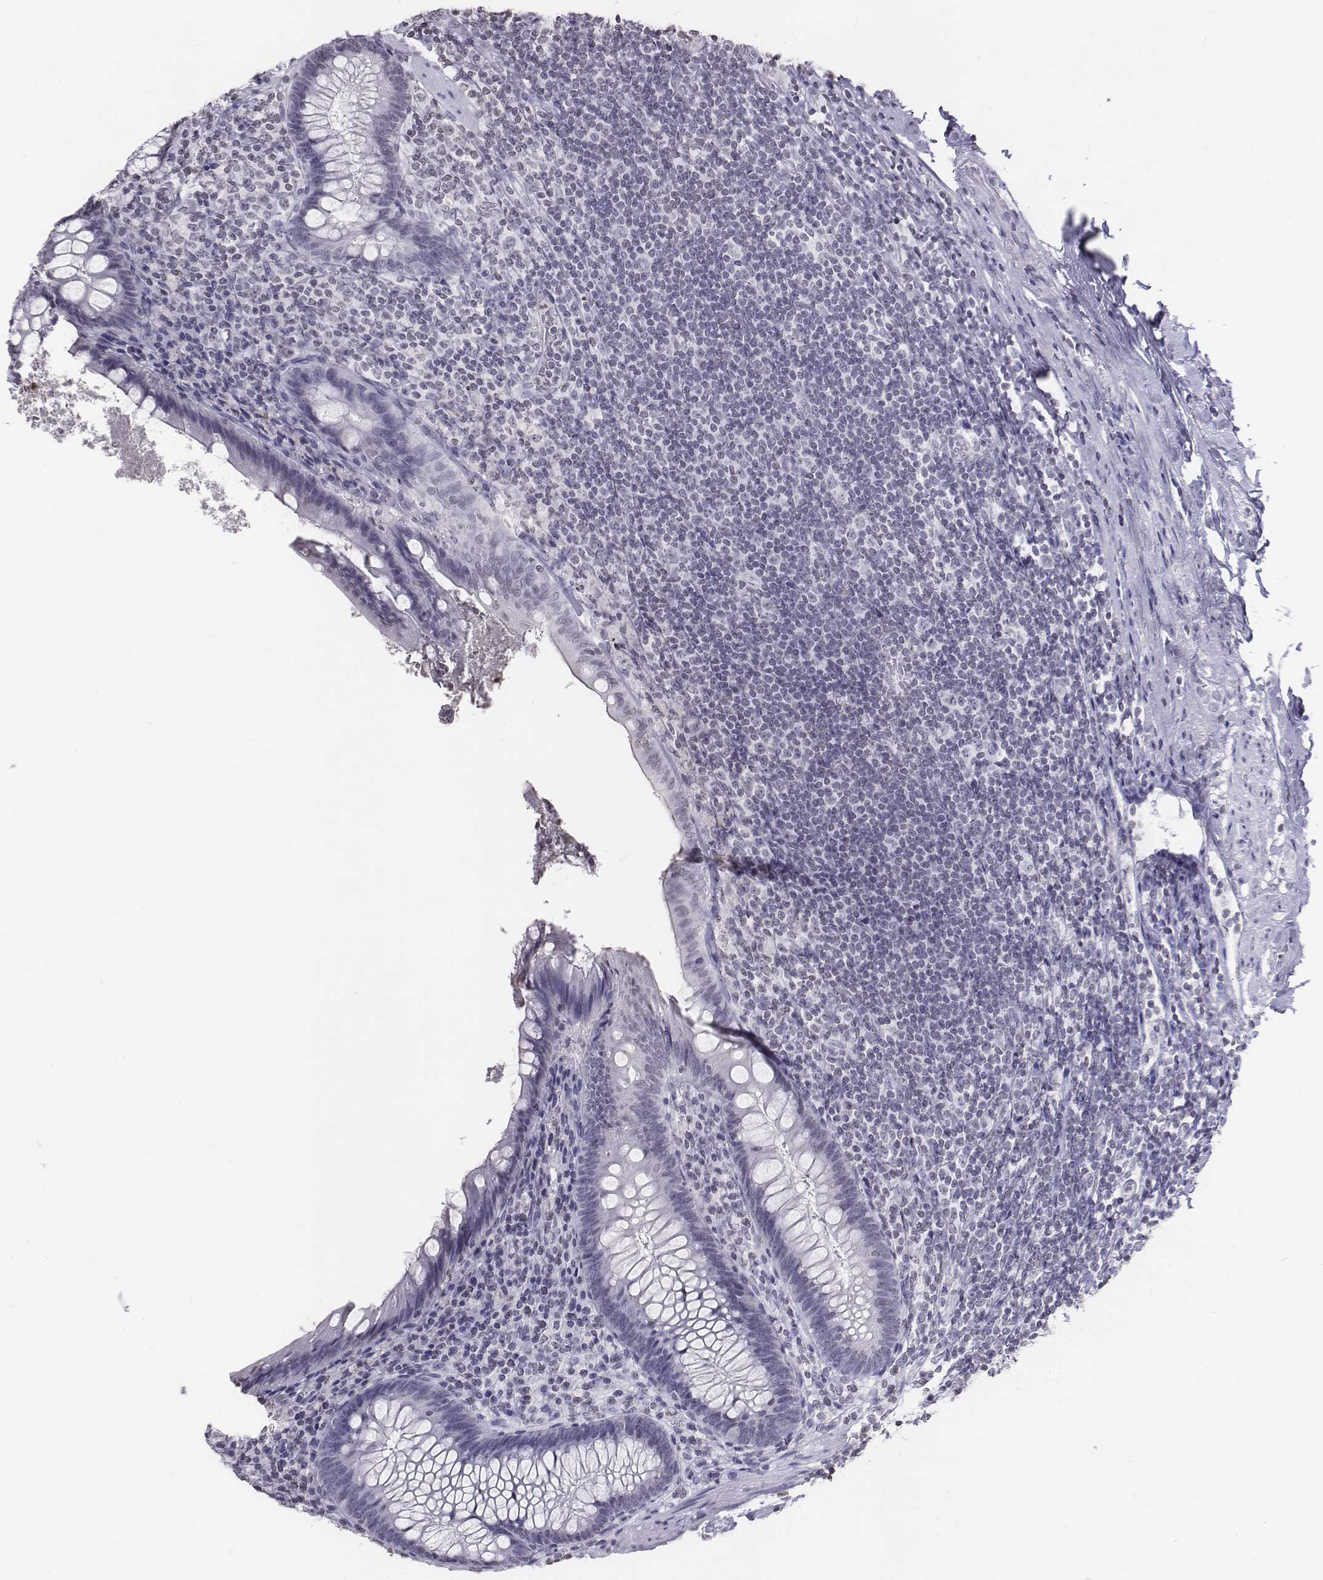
{"staining": {"intensity": "negative", "quantity": "none", "location": "none"}, "tissue": "appendix", "cell_type": "Glandular cells", "image_type": "normal", "snomed": [{"axis": "morphology", "description": "Normal tissue, NOS"}, {"axis": "topography", "description": "Appendix"}], "caption": "This is a histopathology image of immunohistochemistry staining of normal appendix, which shows no positivity in glandular cells. (Stains: DAB IHC with hematoxylin counter stain, Microscopy: brightfield microscopy at high magnification).", "gene": "BARHL1", "patient": {"sex": "male", "age": 47}}